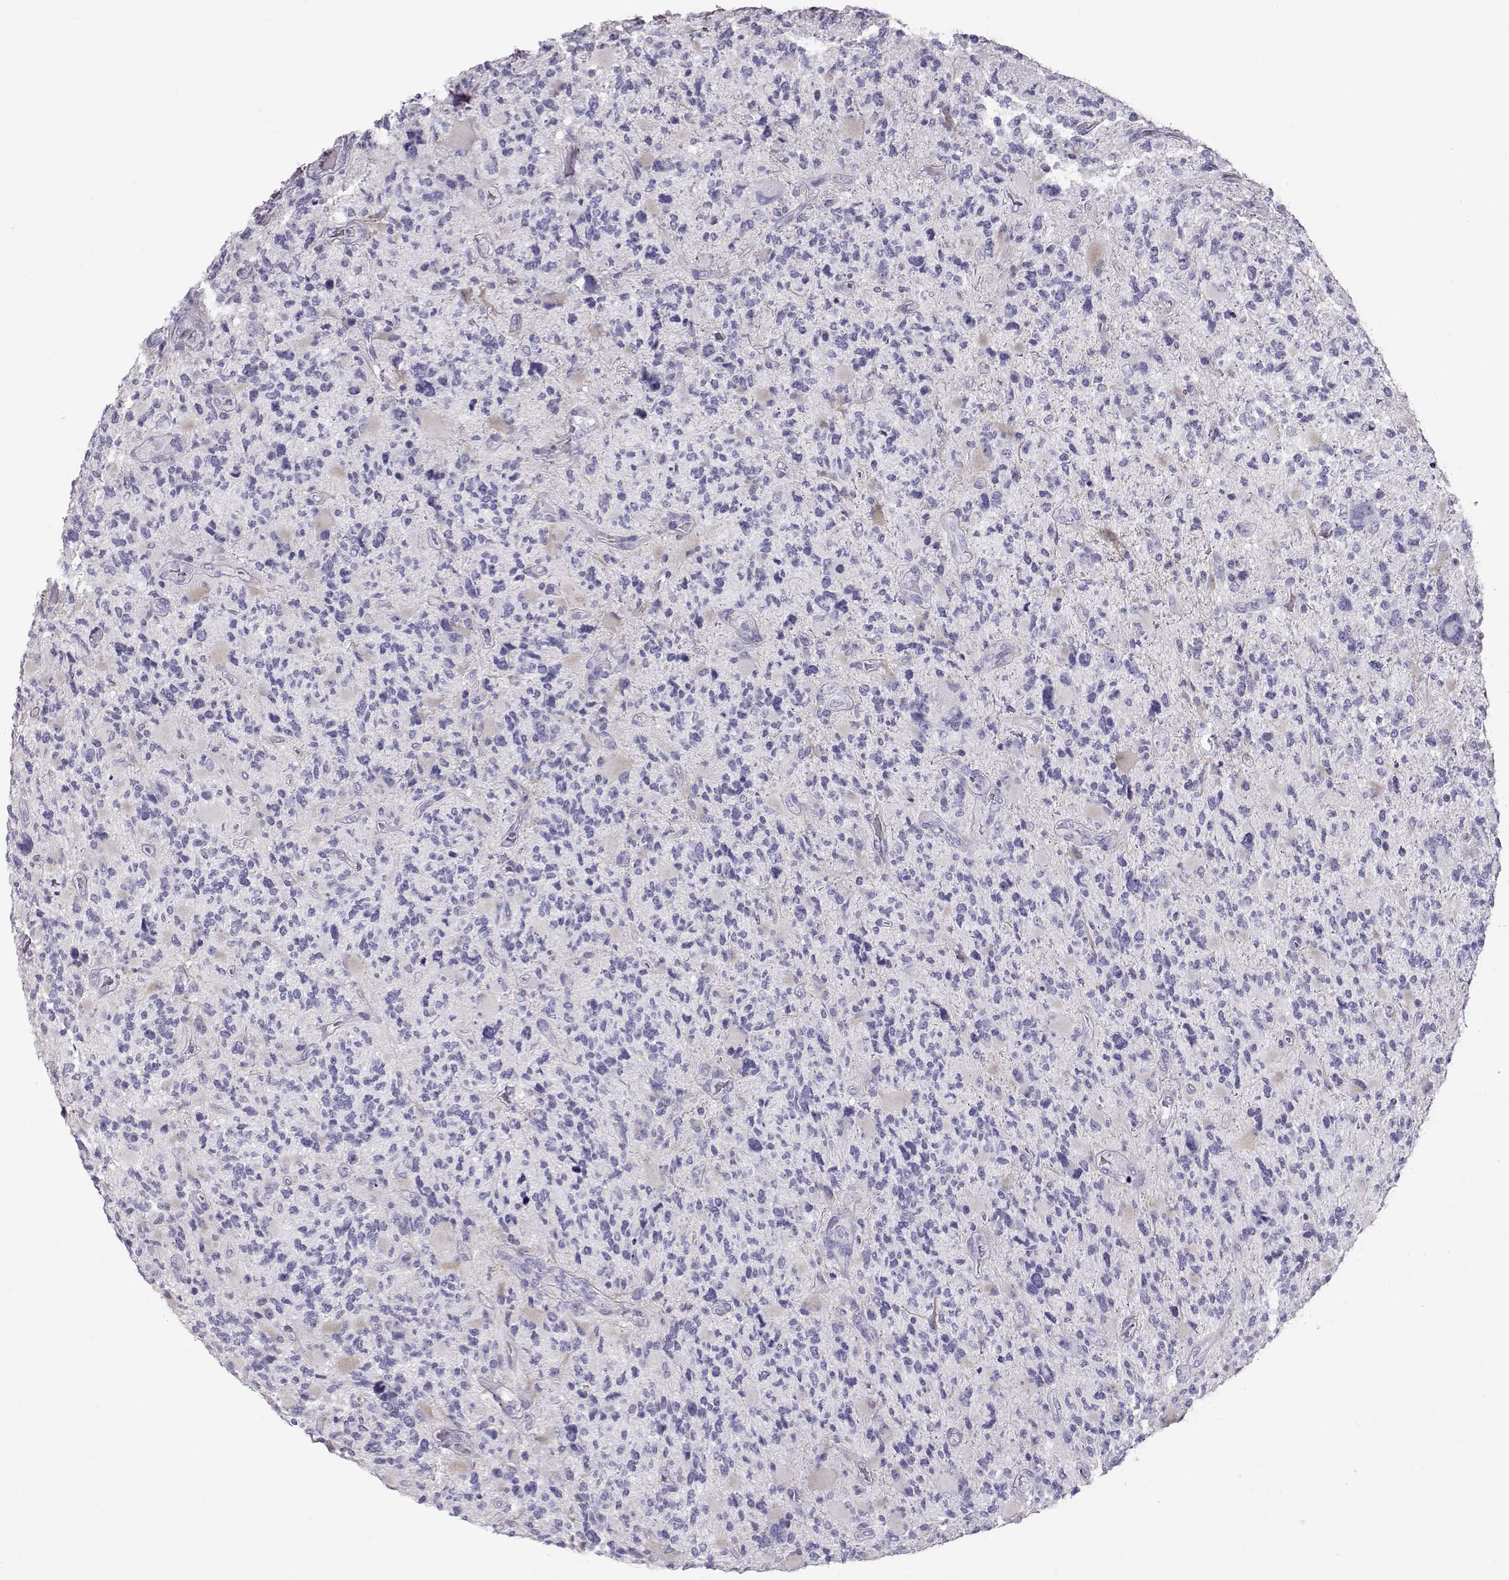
{"staining": {"intensity": "negative", "quantity": "none", "location": "none"}, "tissue": "glioma", "cell_type": "Tumor cells", "image_type": "cancer", "snomed": [{"axis": "morphology", "description": "Glioma, malignant, High grade"}, {"axis": "topography", "description": "Brain"}], "caption": "This is an immunohistochemistry image of human glioma. There is no positivity in tumor cells.", "gene": "GPR26", "patient": {"sex": "female", "age": 71}}